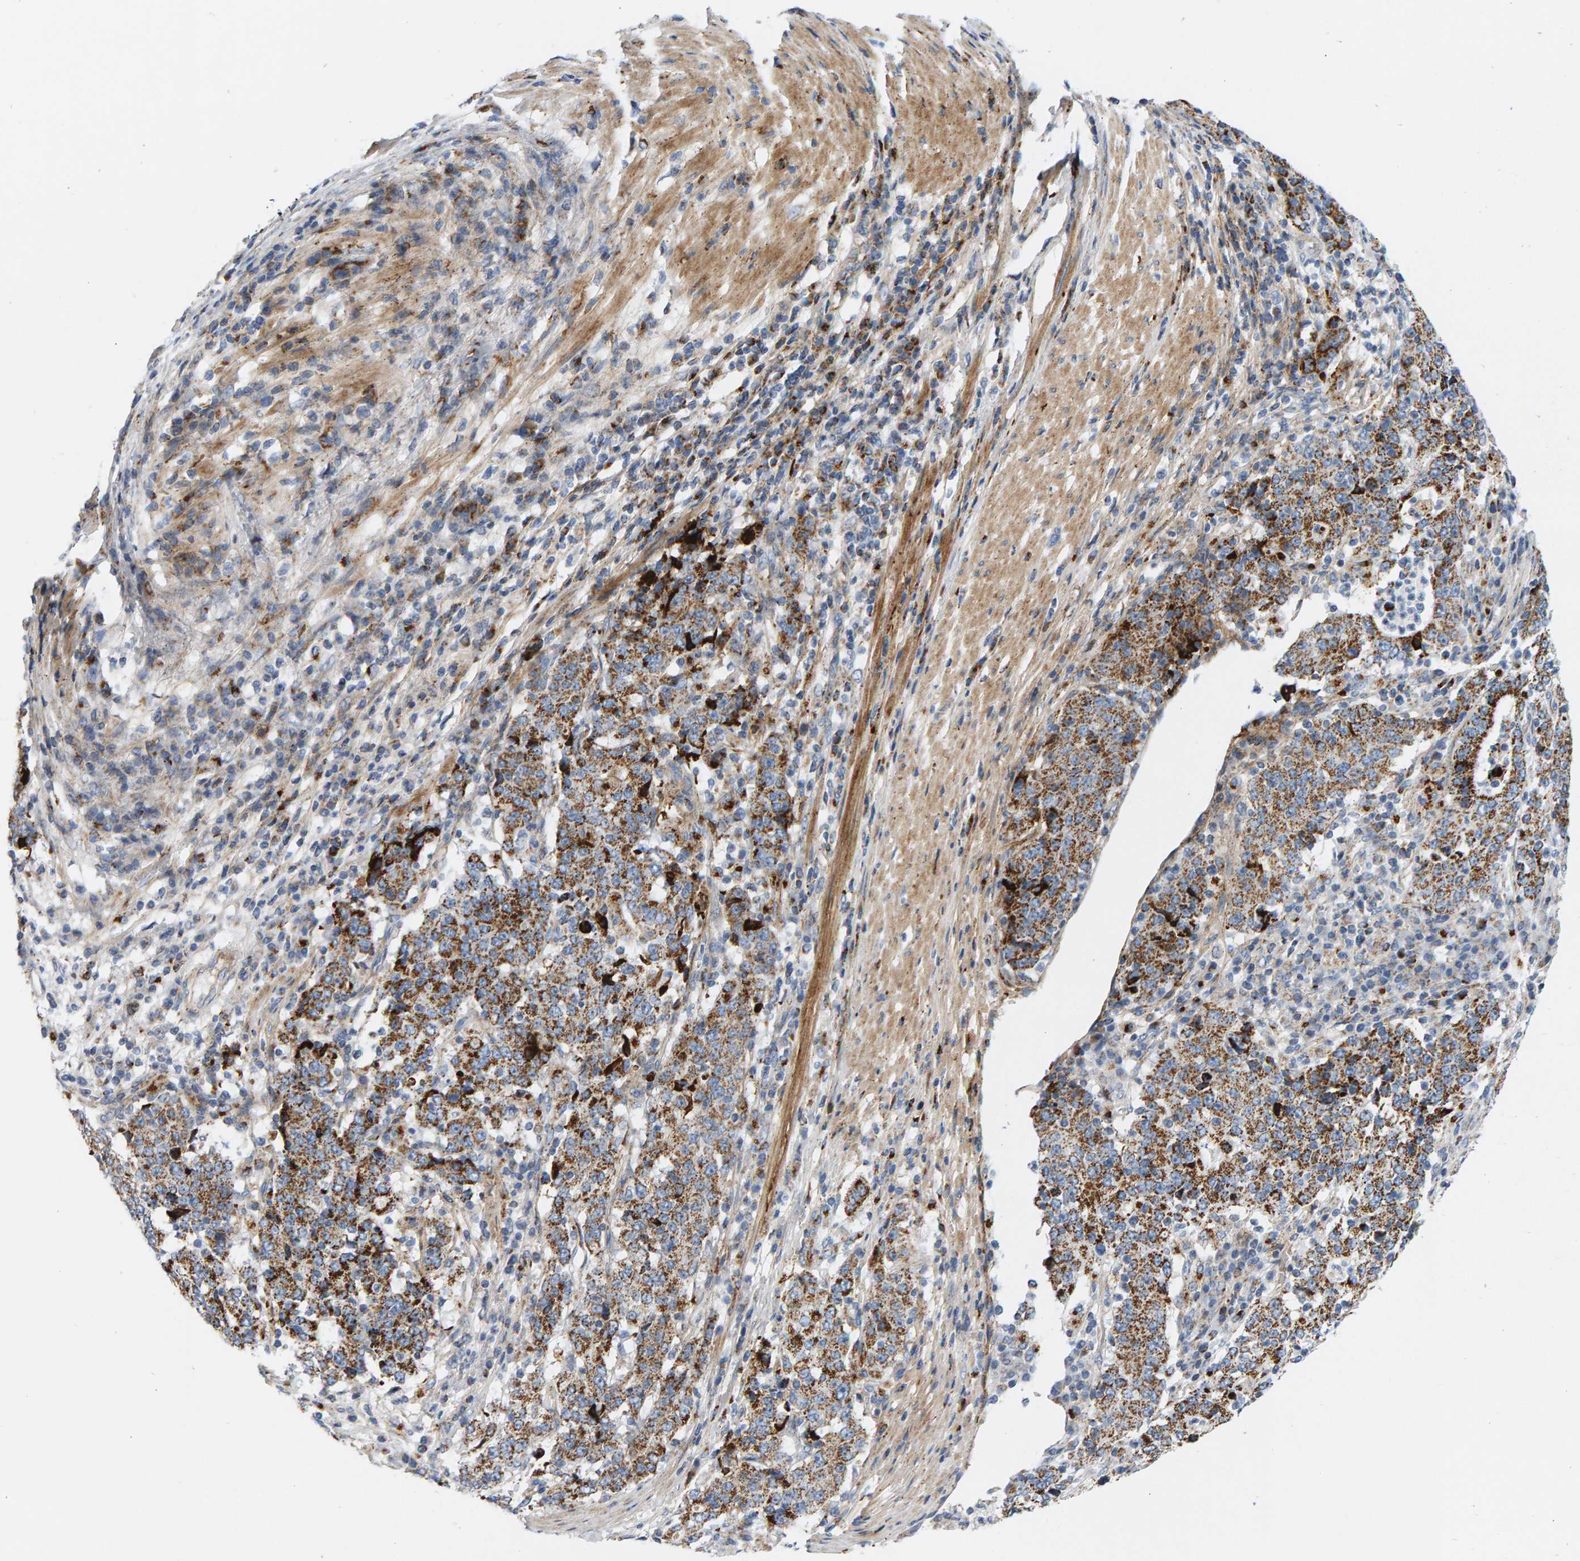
{"staining": {"intensity": "moderate", "quantity": ">75%", "location": "cytoplasmic/membranous"}, "tissue": "stomach cancer", "cell_type": "Tumor cells", "image_type": "cancer", "snomed": [{"axis": "morphology", "description": "Adenocarcinoma, NOS"}, {"axis": "topography", "description": "Stomach"}], "caption": "Moderate cytoplasmic/membranous protein staining is present in about >75% of tumor cells in stomach cancer.", "gene": "GGTA1", "patient": {"sex": "male", "age": 59}}